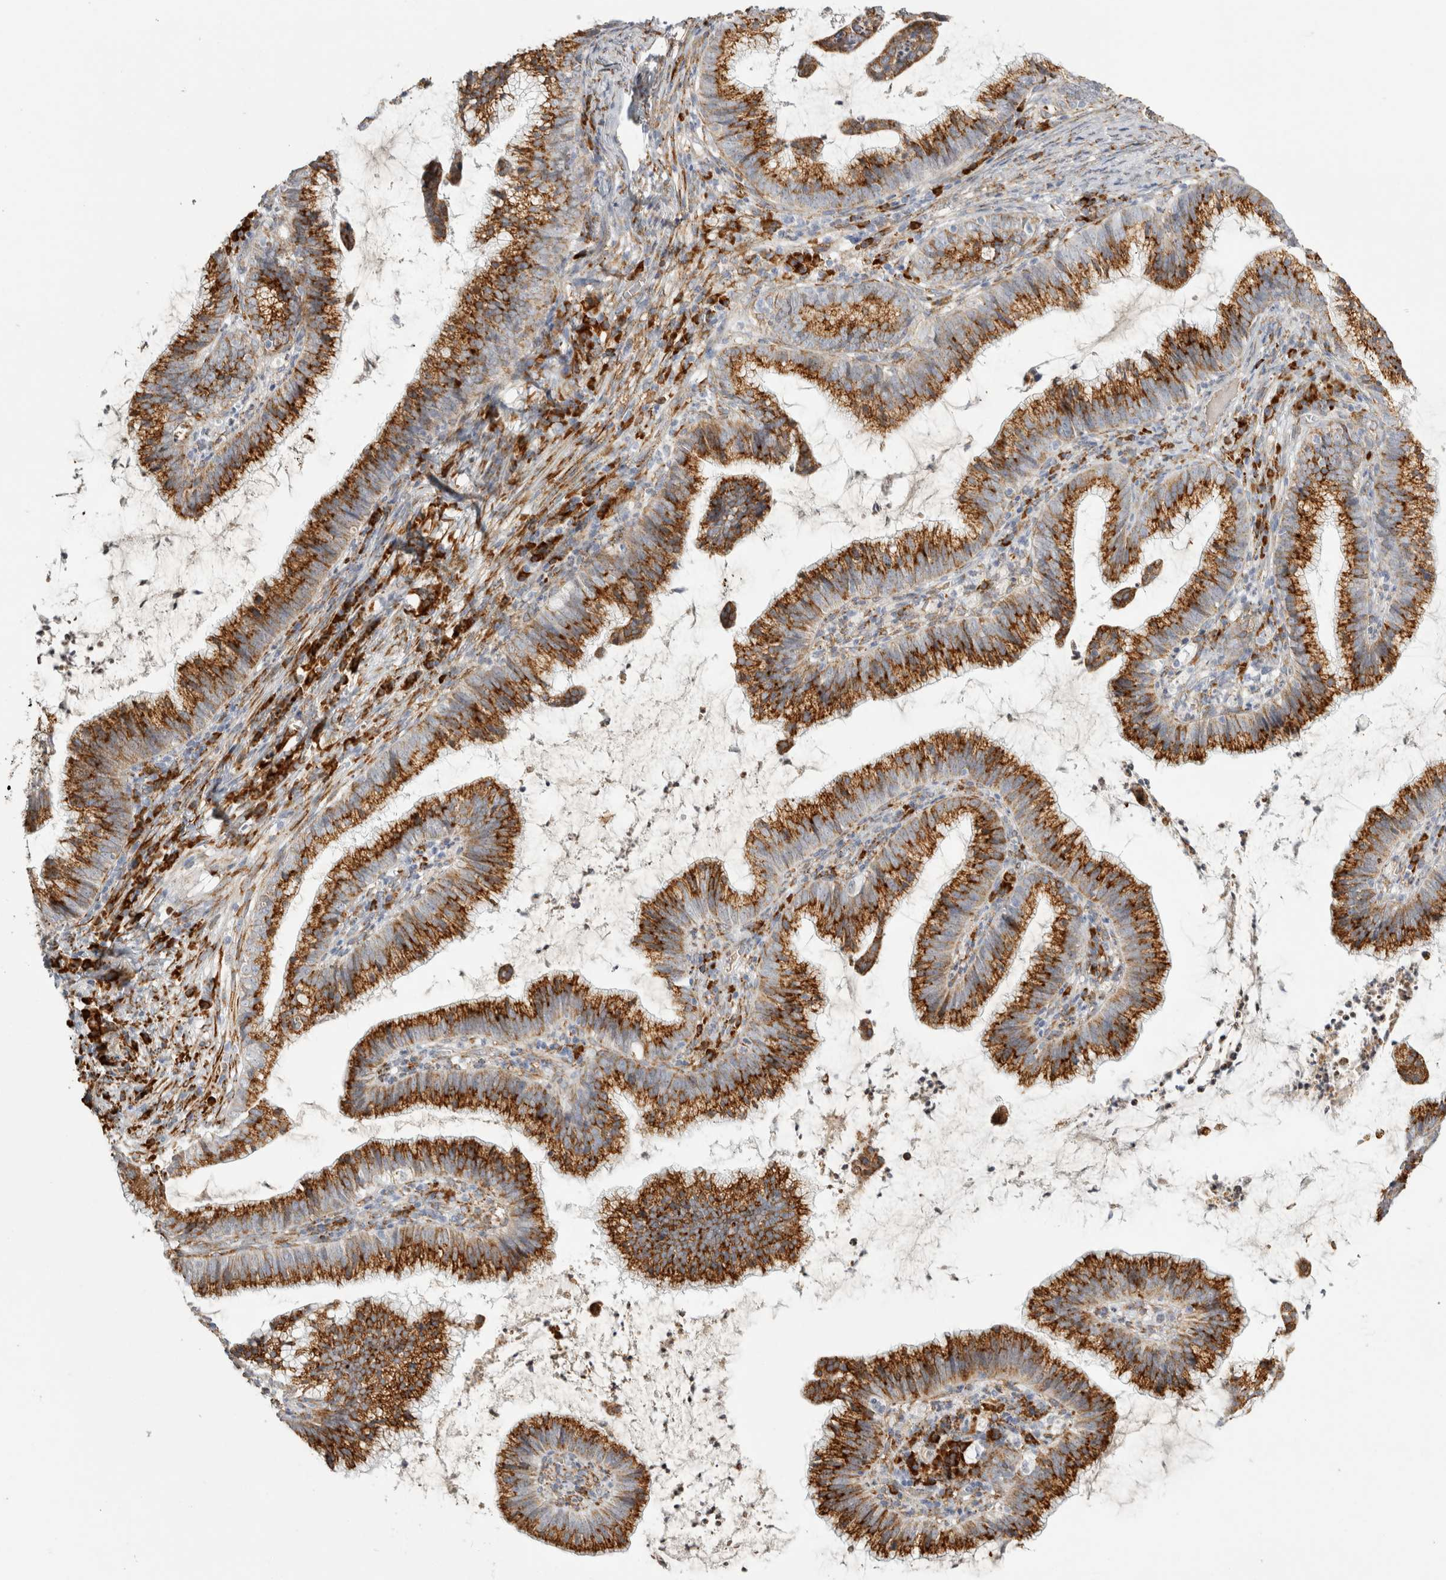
{"staining": {"intensity": "strong", "quantity": ">75%", "location": "cytoplasmic/membranous"}, "tissue": "cervical cancer", "cell_type": "Tumor cells", "image_type": "cancer", "snomed": [{"axis": "morphology", "description": "Adenocarcinoma, NOS"}, {"axis": "topography", "description": "Cervix"}], "caption": "Protein expression analysis of cervical cancer (adenocarcinoma) shows strong cytoplasmic/membranous staining in approximately >75% of tumor cells. (Brightfield microscopy of DAB IHC at high magnification).", "gene": "OSTN", "patient": {"sex": "female", "age": 36}}